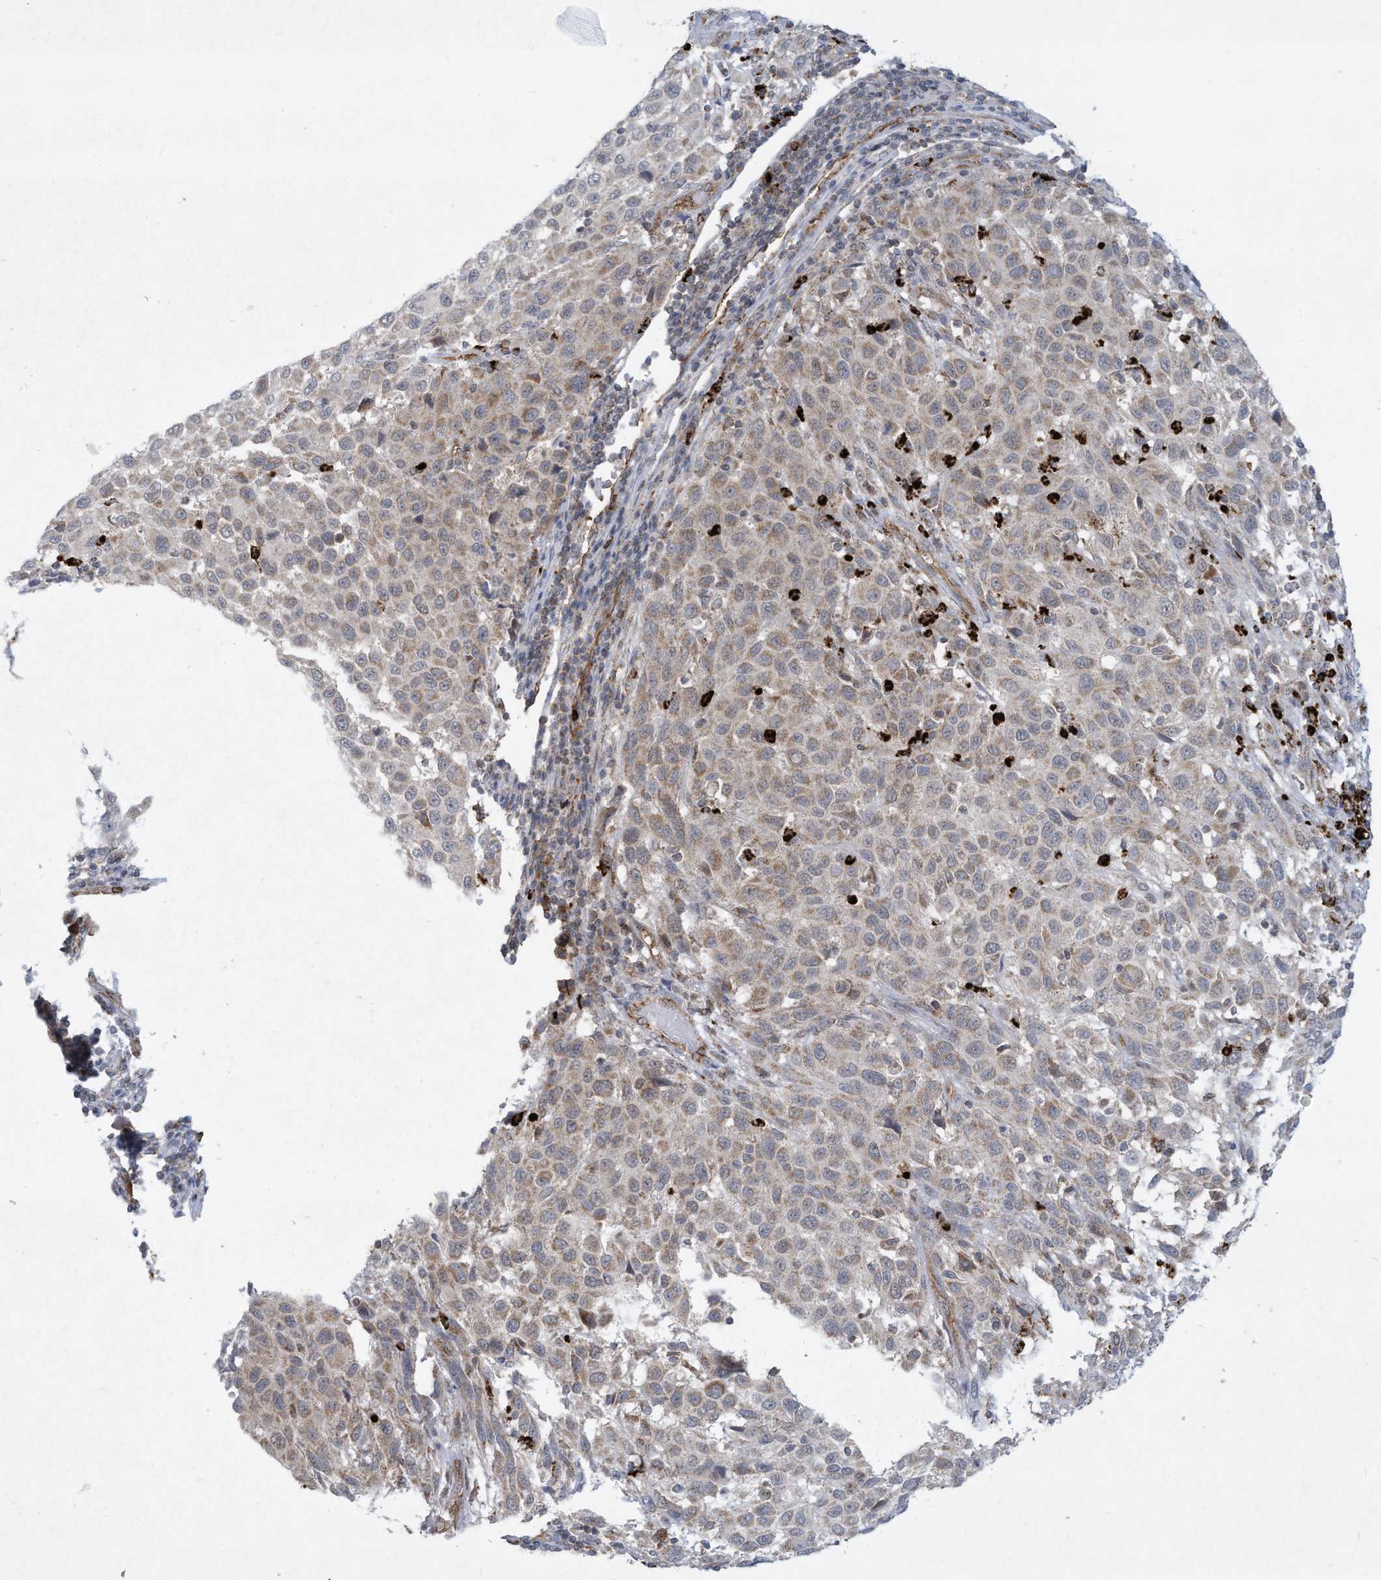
{"staining": {"intensity": "weak", "quantity": ">75%", "location": "cytoplasmic/membranous"}, "tissue": "melanoma", "cell_type": "Tumor cells", "image_type": "cancer", "snomed": [{"axis": "morphology", "description": "Malignant melanoma, Metastatic site"}, {"axis": "topography", "description": "Lymph node"}], "caption": "IHC photomicrograph of neoplastic tissue: malignant melanoma (metastatic site) stained using IHC reveals low levels of weak protein expression localized specifically in the cytoplasmic/membranous of tumor cells, appearing as a cytoplasmic/membranous brown color.", "gene": "CHRNA4", "patient": {"sex": "male", "age": 61}}